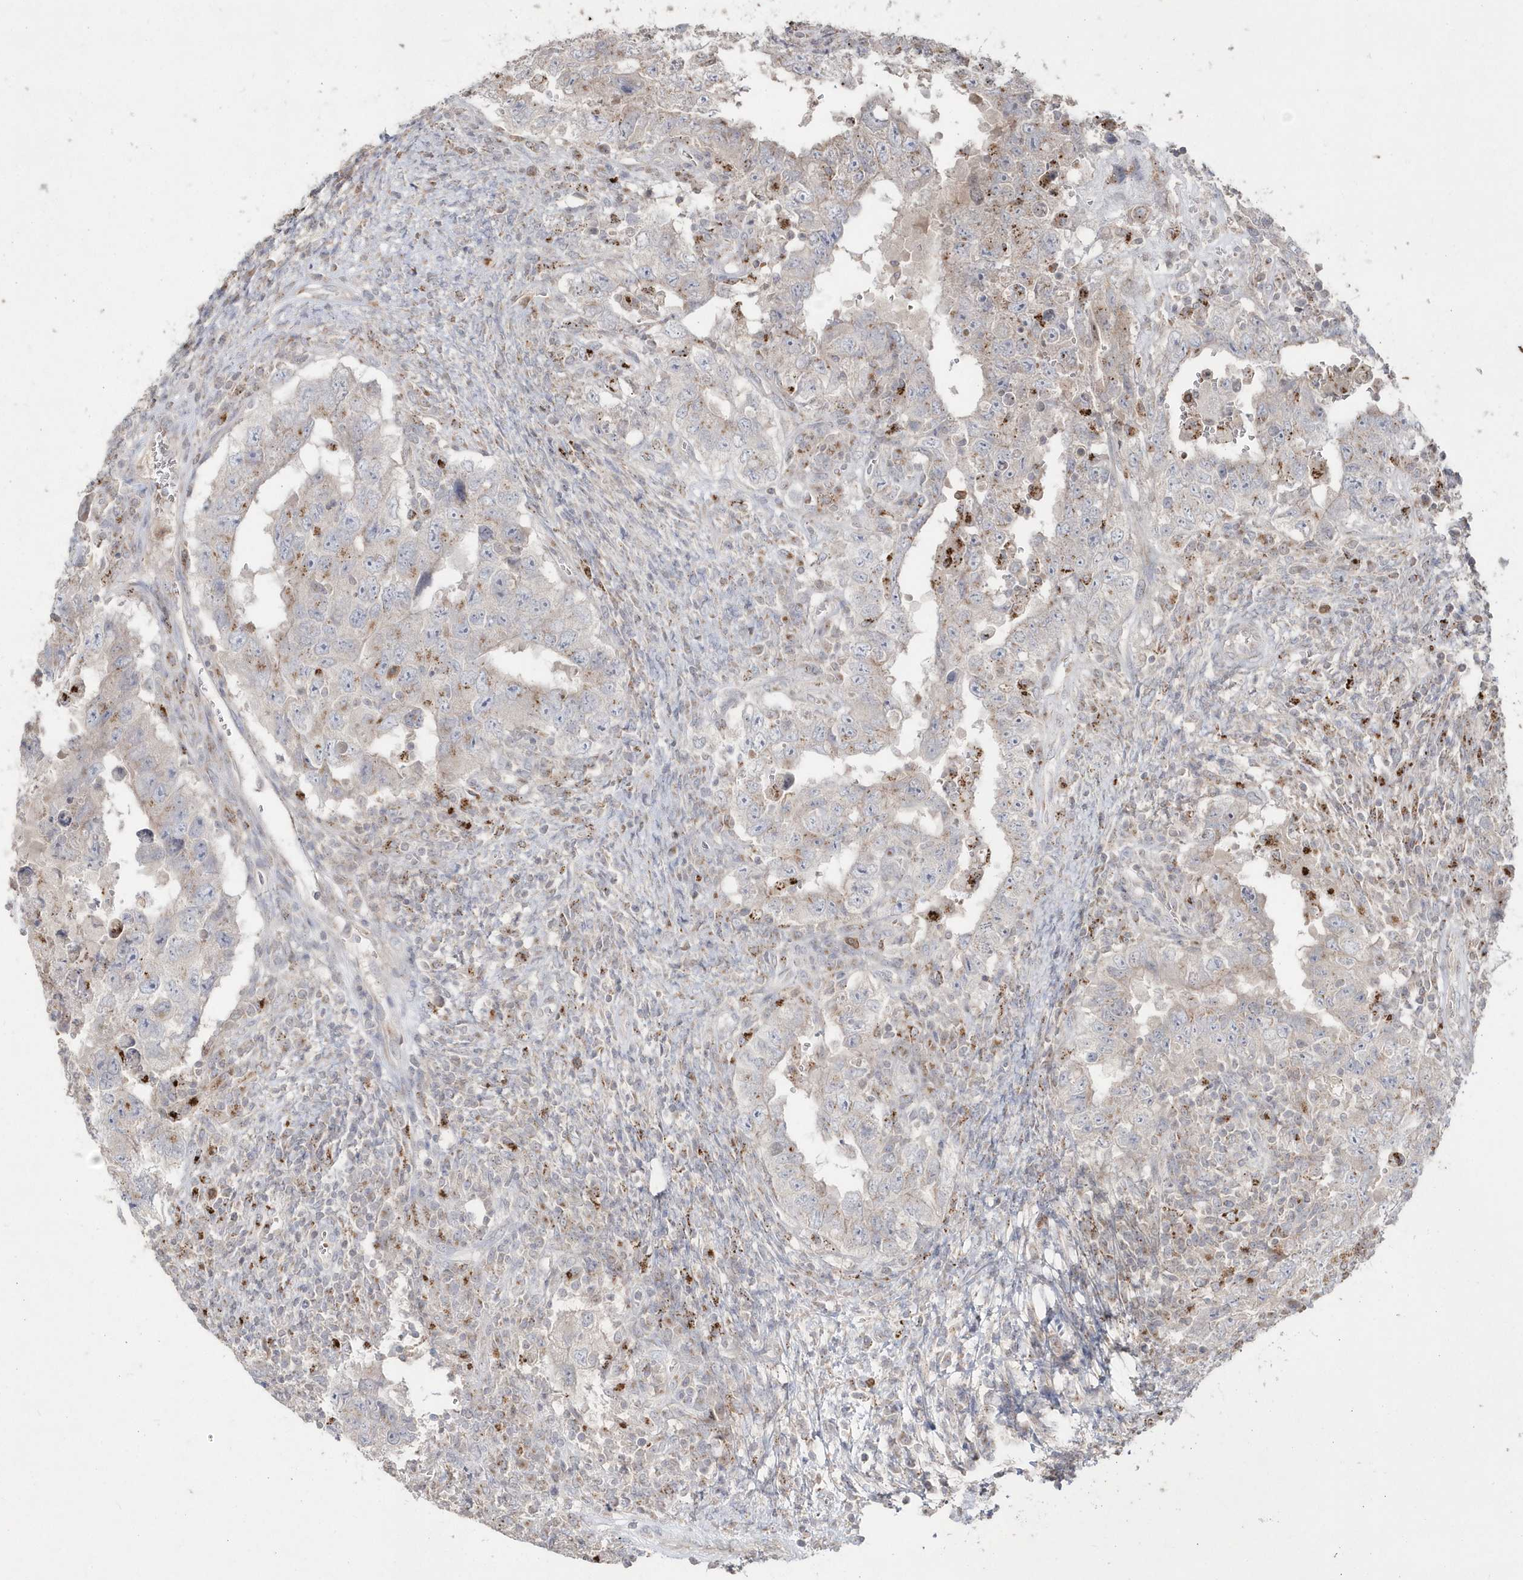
{"staining": {"intensity": "weak", "quantity": "<25%", "location": "cytoplasmic/membranous"}, "tissue": "testis cancer", "cell_type": "Tumor cells", "image_type": "cancer", "snomed": [{"axis": "morphology", "description": "Carcinoma, Embryonal, NOS"}, {"axis": "topography", "description": "Testis"}], "caption": "IHC micrograph of human embryonal carcinoma (testis) stained for a protein (brown), which demonstrates no positivity in tumor cells. (DAB (3,3'-diaminobenzidine) immunohistochemistry visualized using brightfield microscopy, high magnification).", "gene": "GEMIN6", "patient": {"sex": "male", "age": 26}}